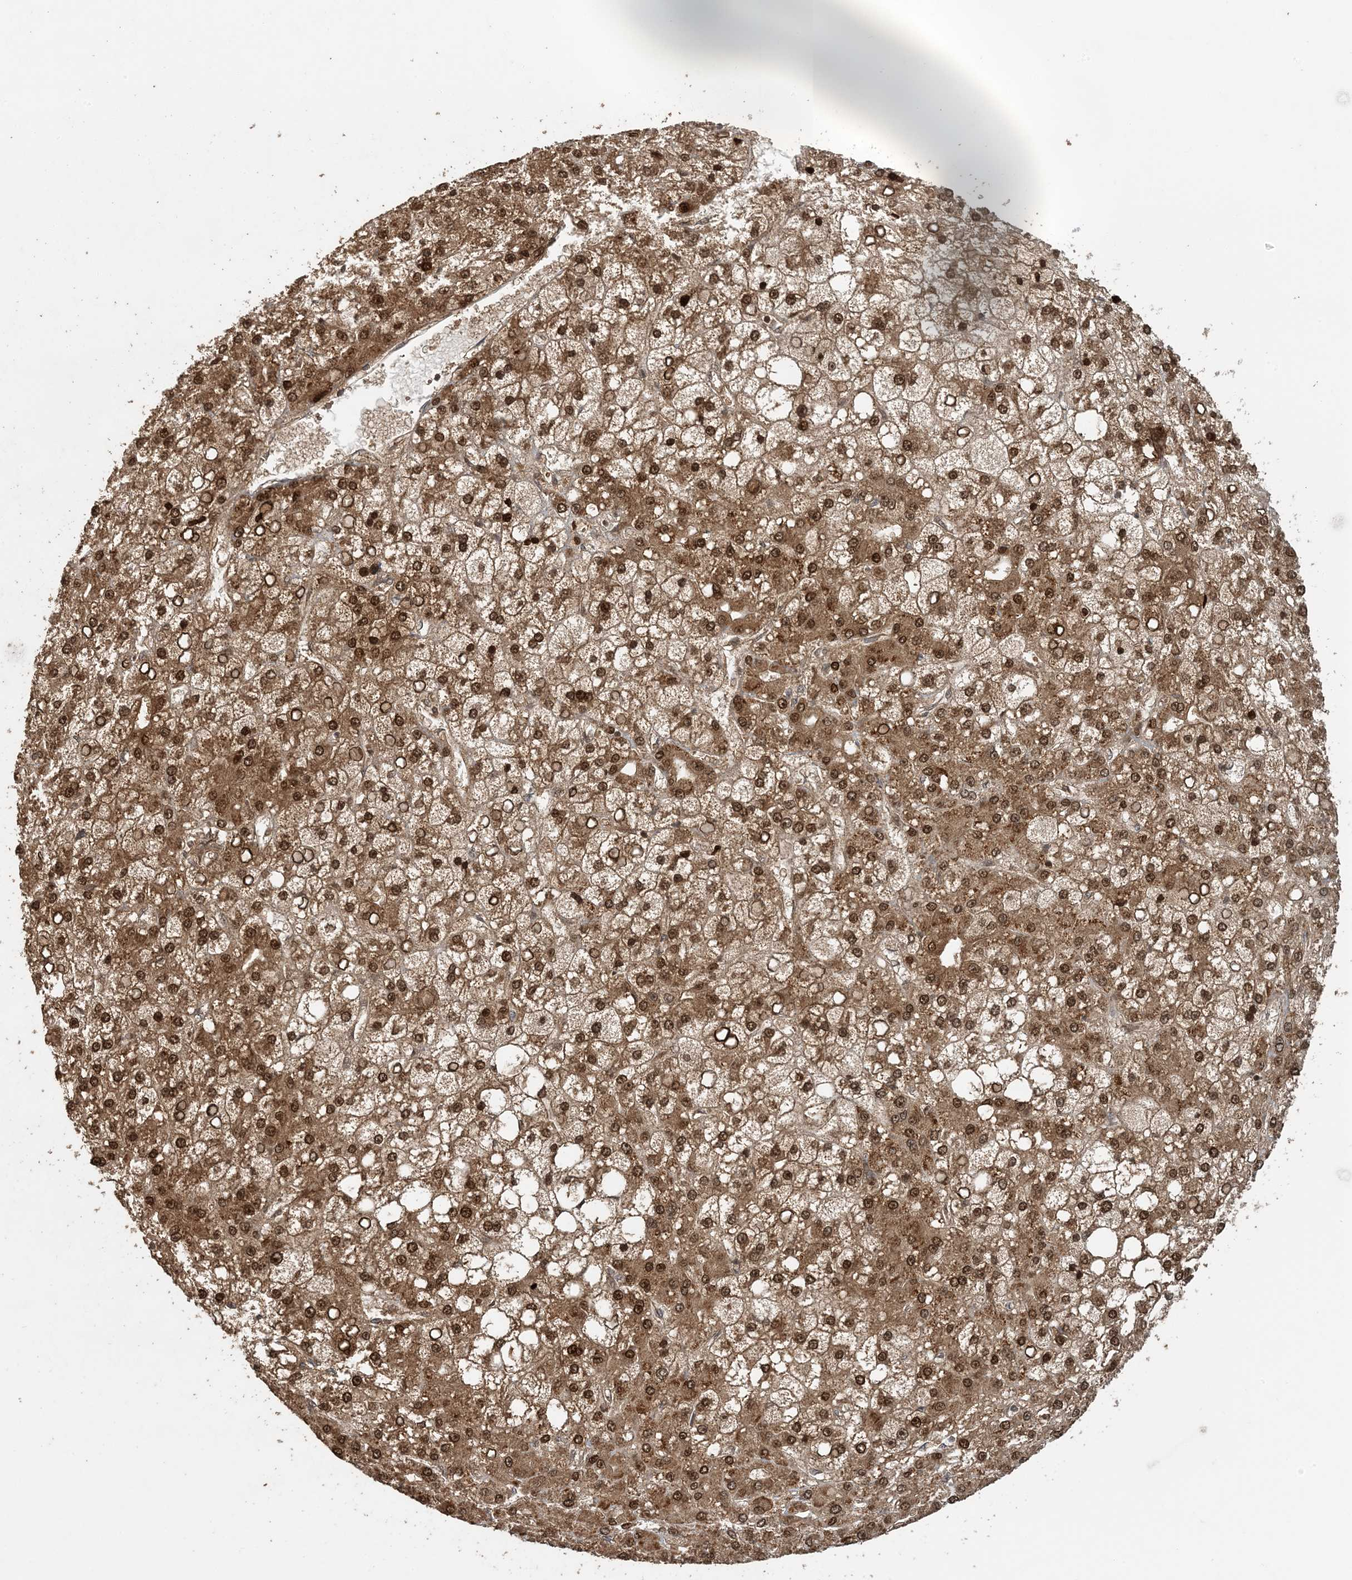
{"staining": {"intensity": "strong", "quantity": ">75%", "location": "cytoplasmic/membranous,nuclear"}, "tissue": "liver cancer", "cell_type": "Tumor cells", "image_type": "cancer", "snomed": [{"axis": "morphology", "description": "Carcinoma, Hepatocellular, NOS"}, {"axis": "topography", "description": "Liver"}], "caption": "Immunohistochemical staining of human liver cancer reveals high levels of strong cytoplasmic/membranous and nuclear expression in approximately >75% of tumor cells. (brown staining indicates protein expression, while blue staining denotes nuclei).", "gene": "ATP13A2", "patient": {"sex": "male", "age": 67}}